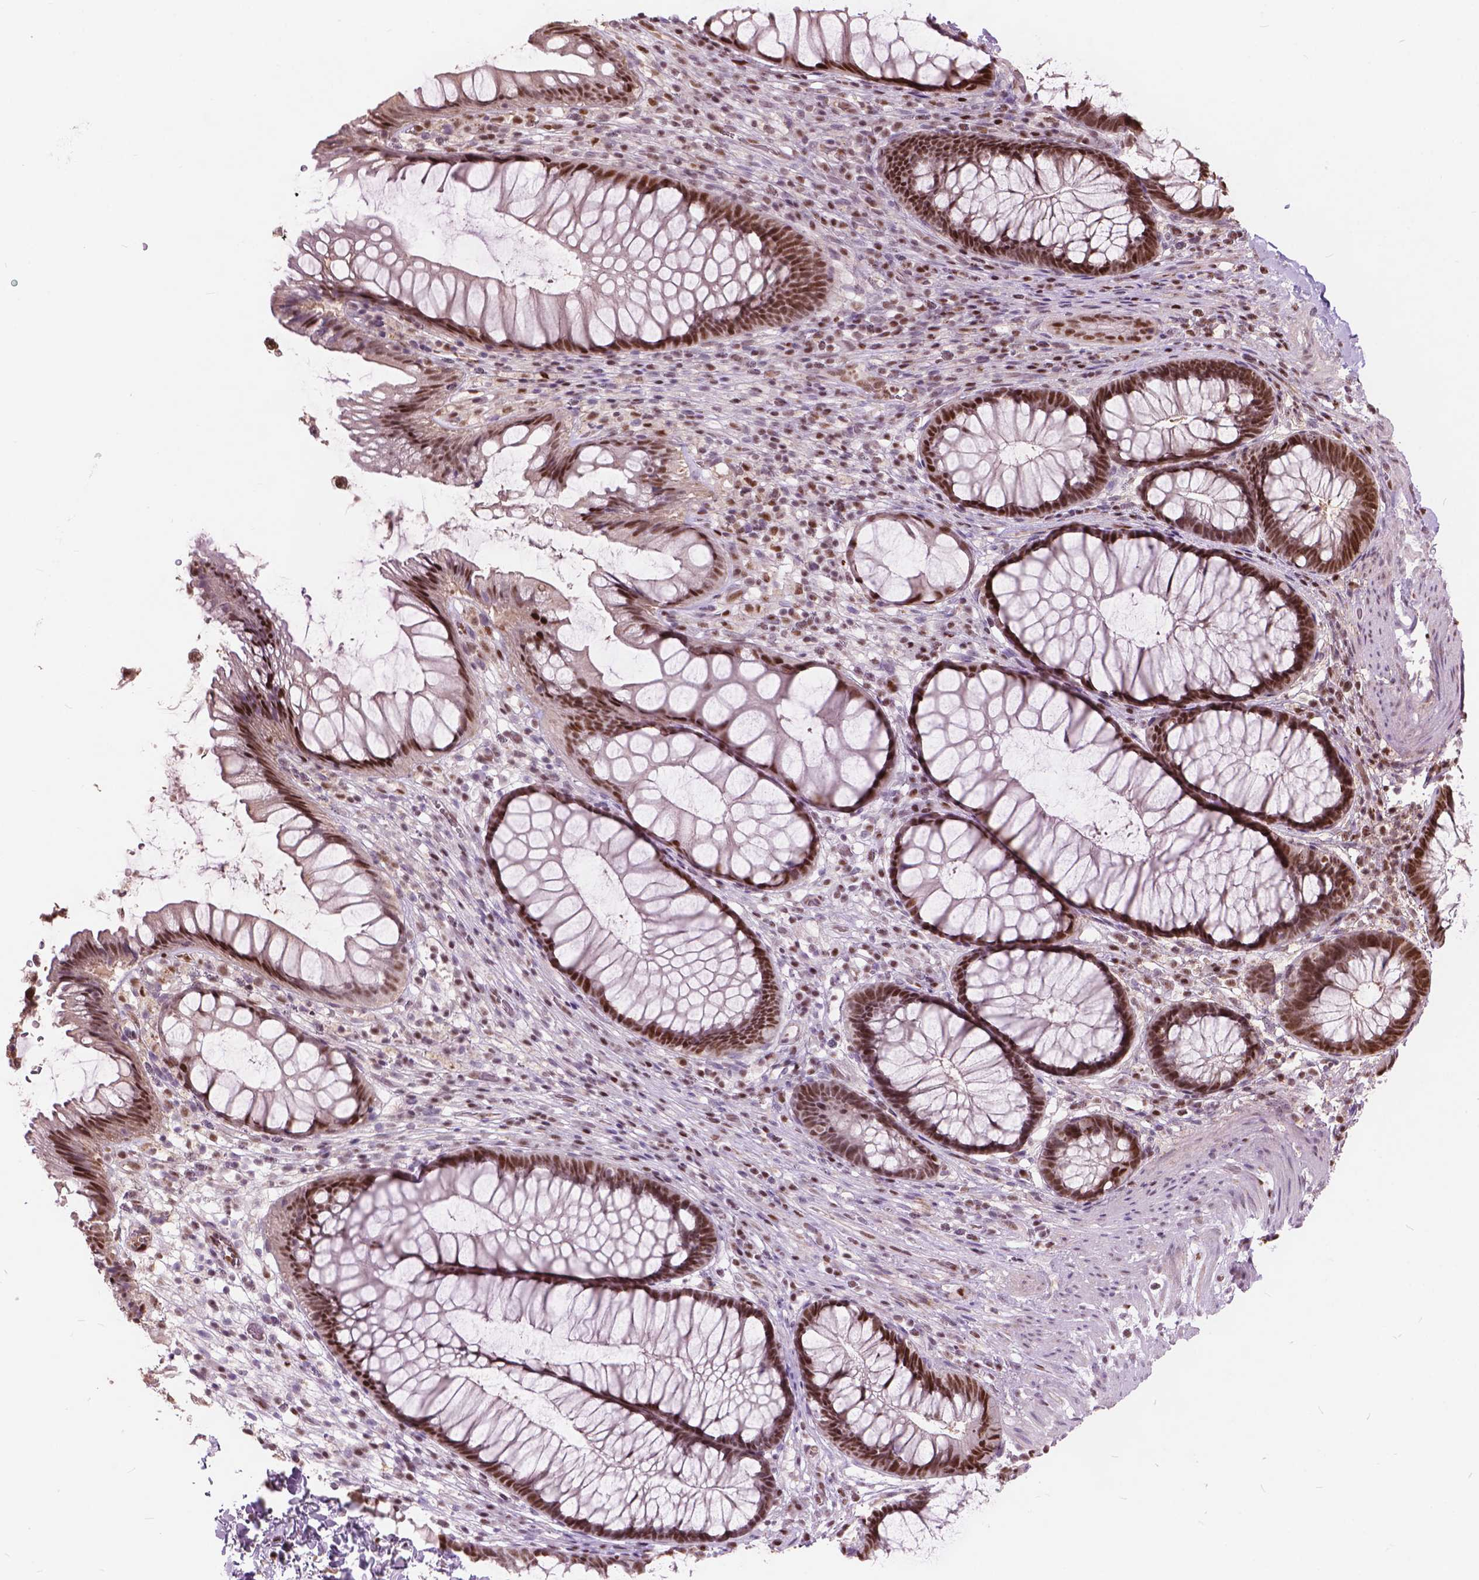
{"staining": {"intensity": "strong", "quantity": ">75%", "location": "nuclear"}, "tissue": "rectum", "cell_type": "Glandular cells", "image_type": "normal", "snomed": [{"axis": "morphology", "description": "Normal tissue, NOS"}, {"axis": "topography", "description": "Smooth muscle"}, {"axis": "topography", "description": "Rectum"}], "caption": "Rectum was stained to show a protein in brown. There is high levels of strong nuclear expression in approximately >75% of glandular cells. (Brightfield microscopy of DAB IHC at high magnification).", "gene": "ANP32A", "patient": {"sex": "male", "age": 53}}